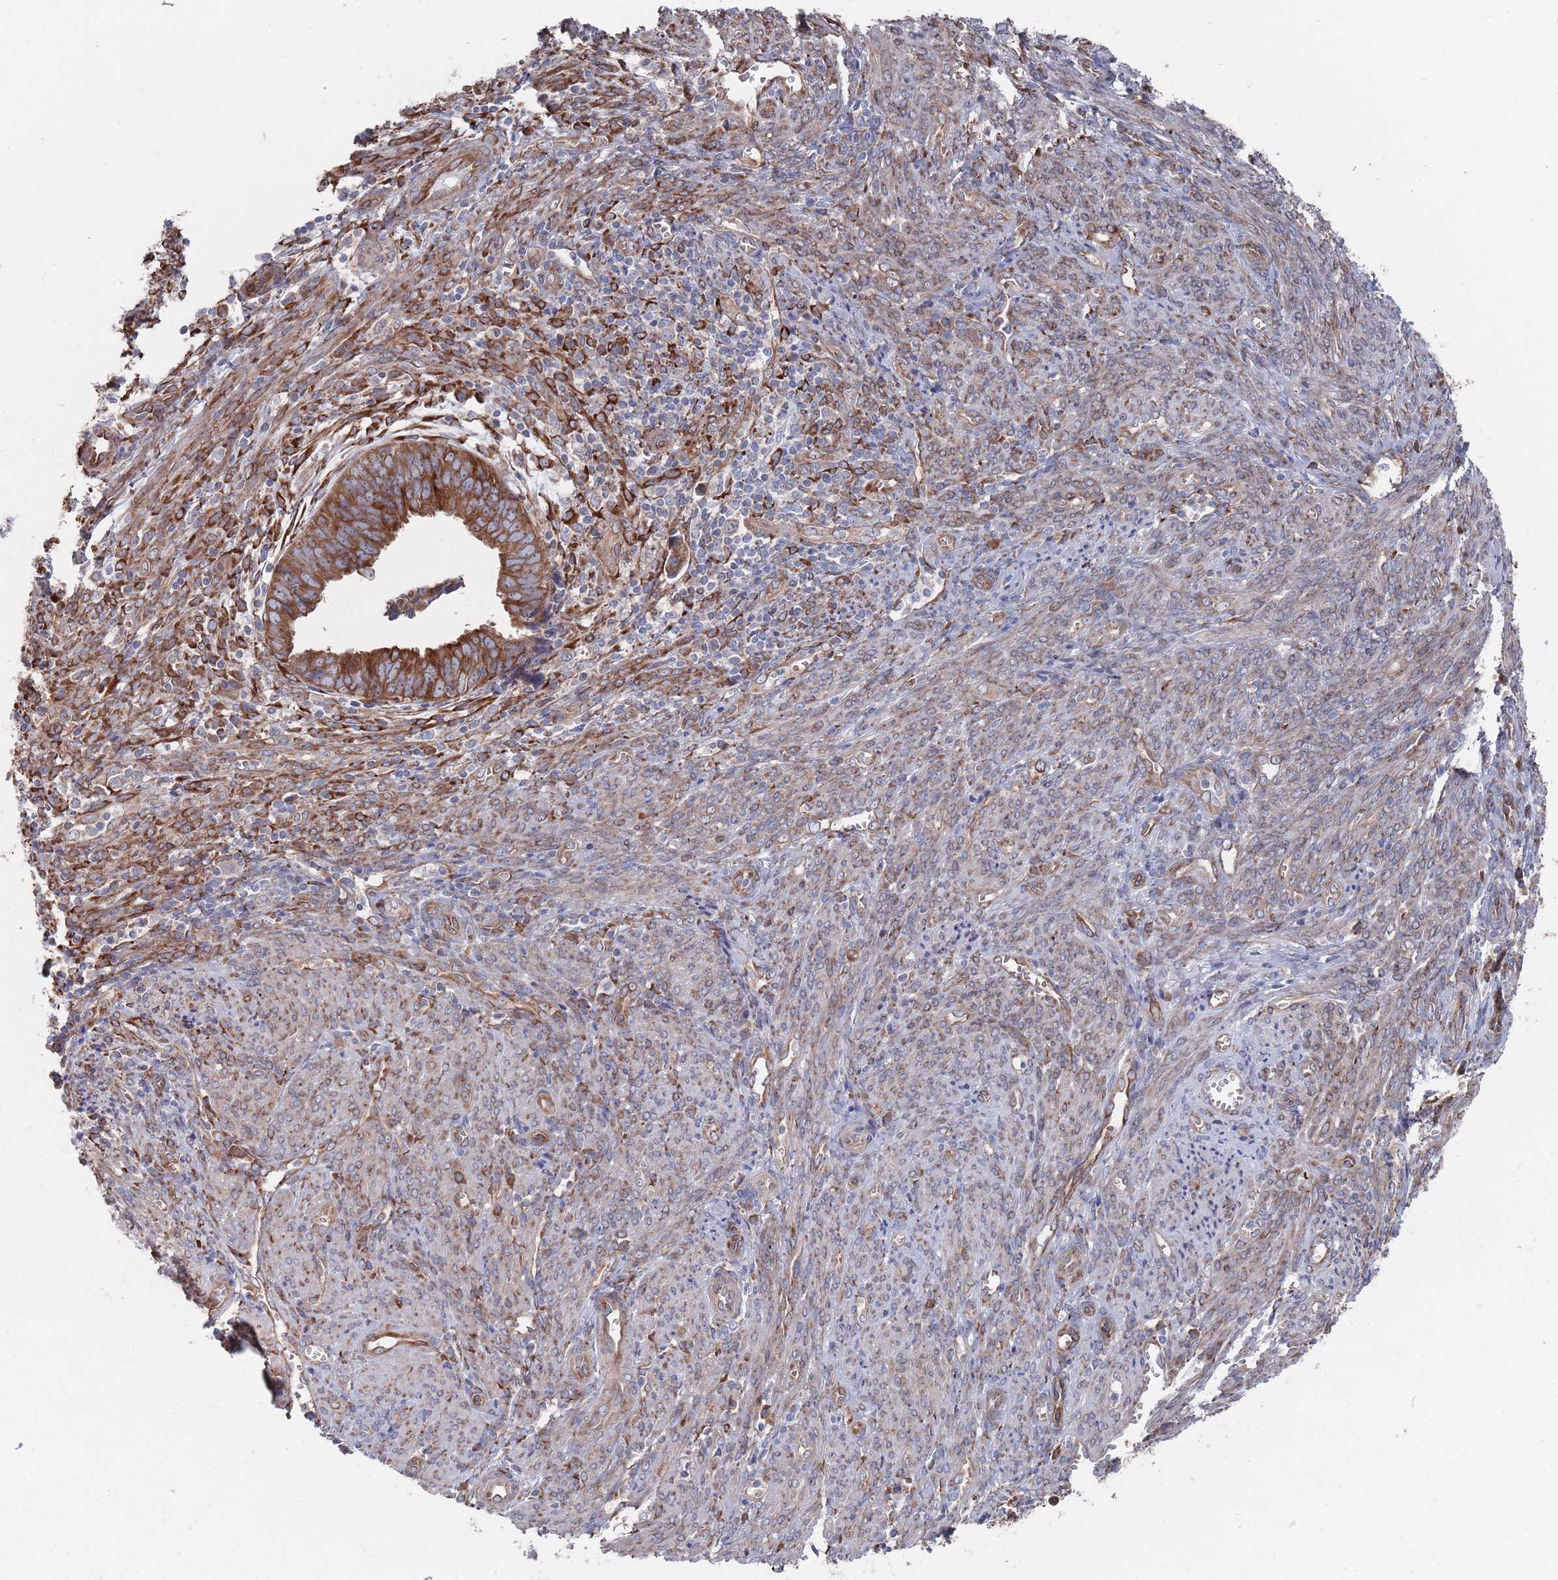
{"staining": {"intensity": "strong", "quantity": ">75%", "location": "cytoplasmic/membranous"}, "tissue": "endometrial cancer", "cell_type": "Tumor cells", "image_type": "cancer", "snomed": [{"axis": "morphology", "description": "Adenocarcinoma, NOS"}, {"axis": "topography", "description": "Endometrium"}], "caption": "Protein analysis of endometrial cancer tissue shows strong cytoplasmic/membranous staining in approximately >75% of tumor cells.", "gene": "CCDC106", "patient": {"sex": "female", "age": 75}}